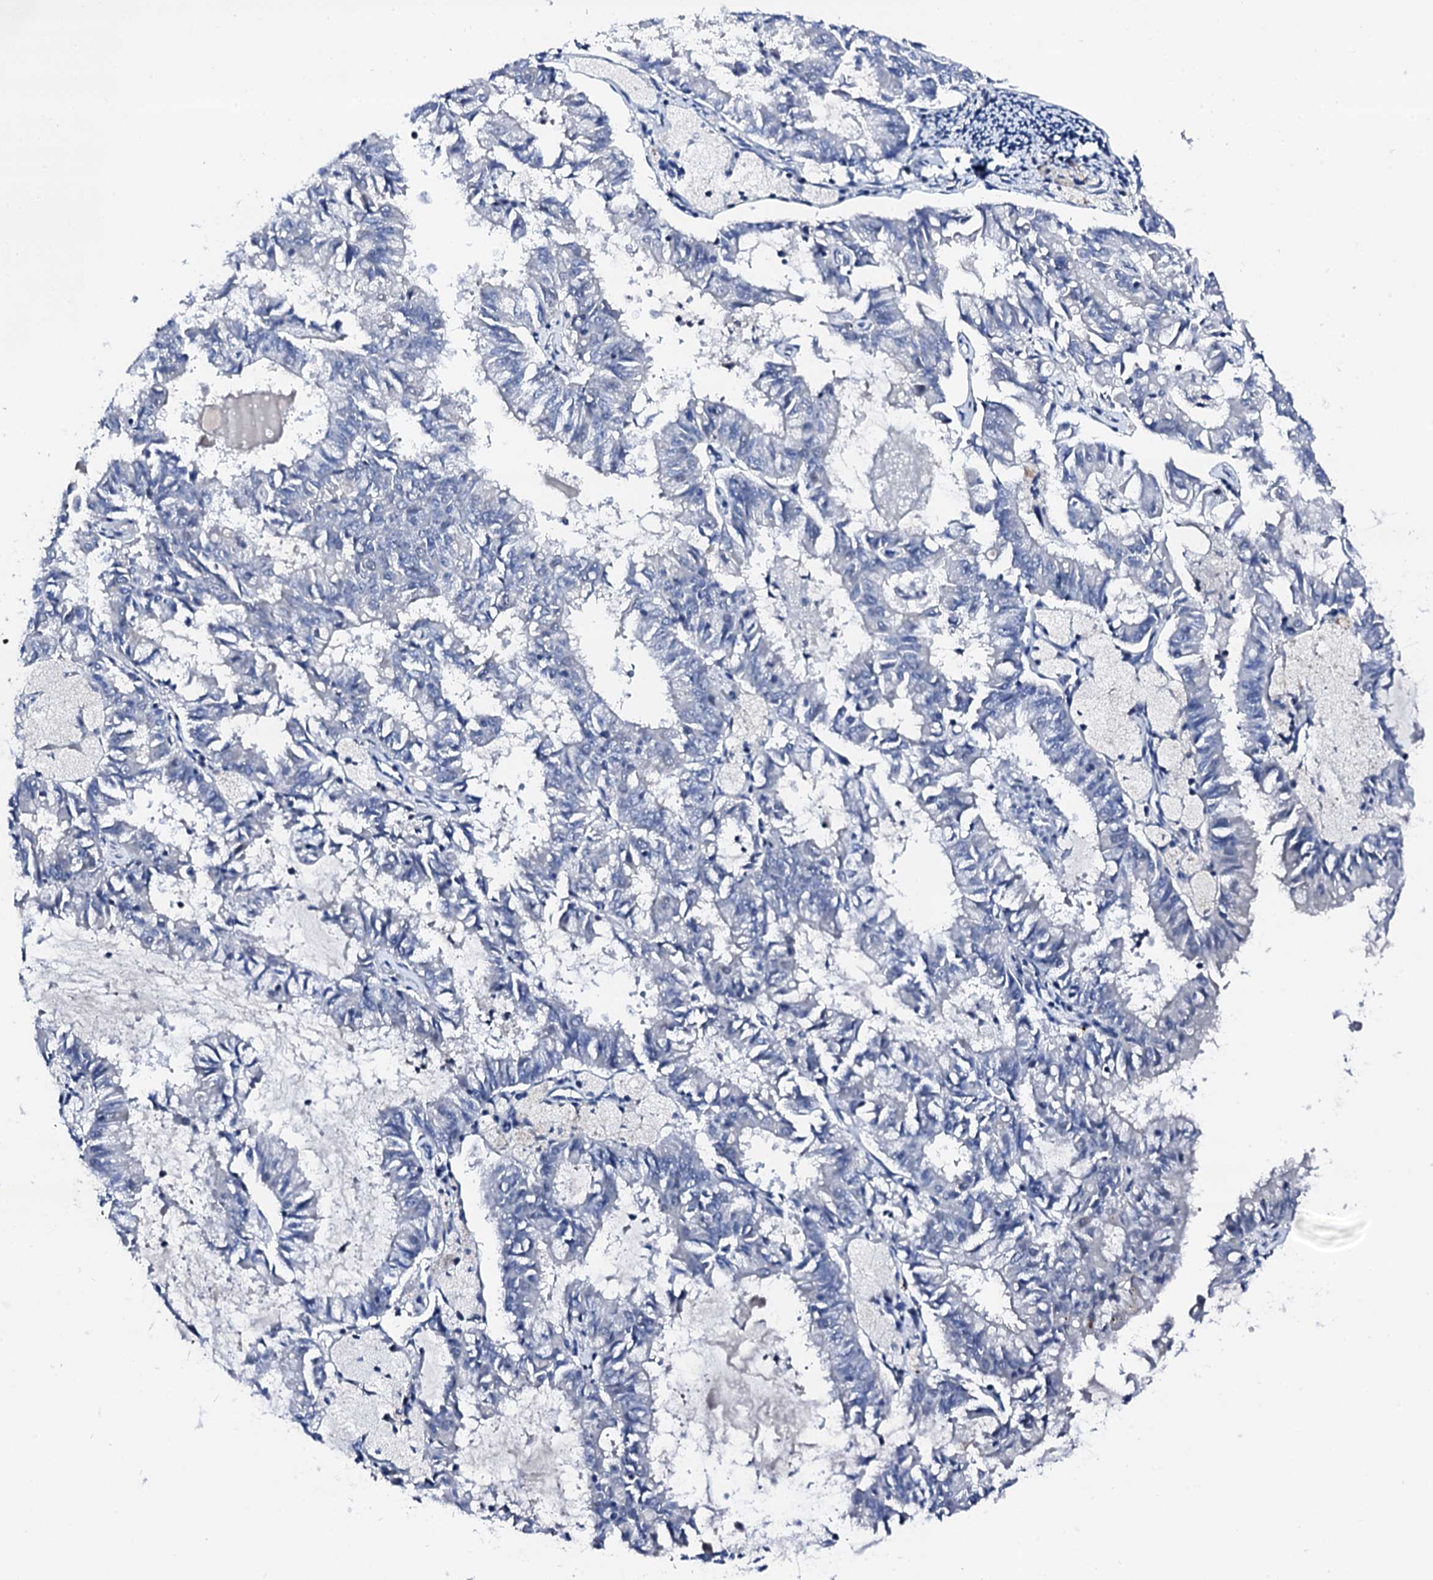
{"staining": {"intensity": "negative", "quantity": "none", "location": "none"}, "tissue": "endometrial cancer", "cell_type": "Tumor cells", "image_type": "cancer", "snomed": [{"axis": "morphology", "description": "Adenocarcinoma, NOS"}, {"axis": "topography", "description": "Endometrium"}], "caption": "This is an immunohistochemistry (IHC) image of endometrial cancer (adenocarcinoma). There is no positivity in tumor cells.", "gene": "TRAFD1", "patient": {"sex": "female", "age": 57}}